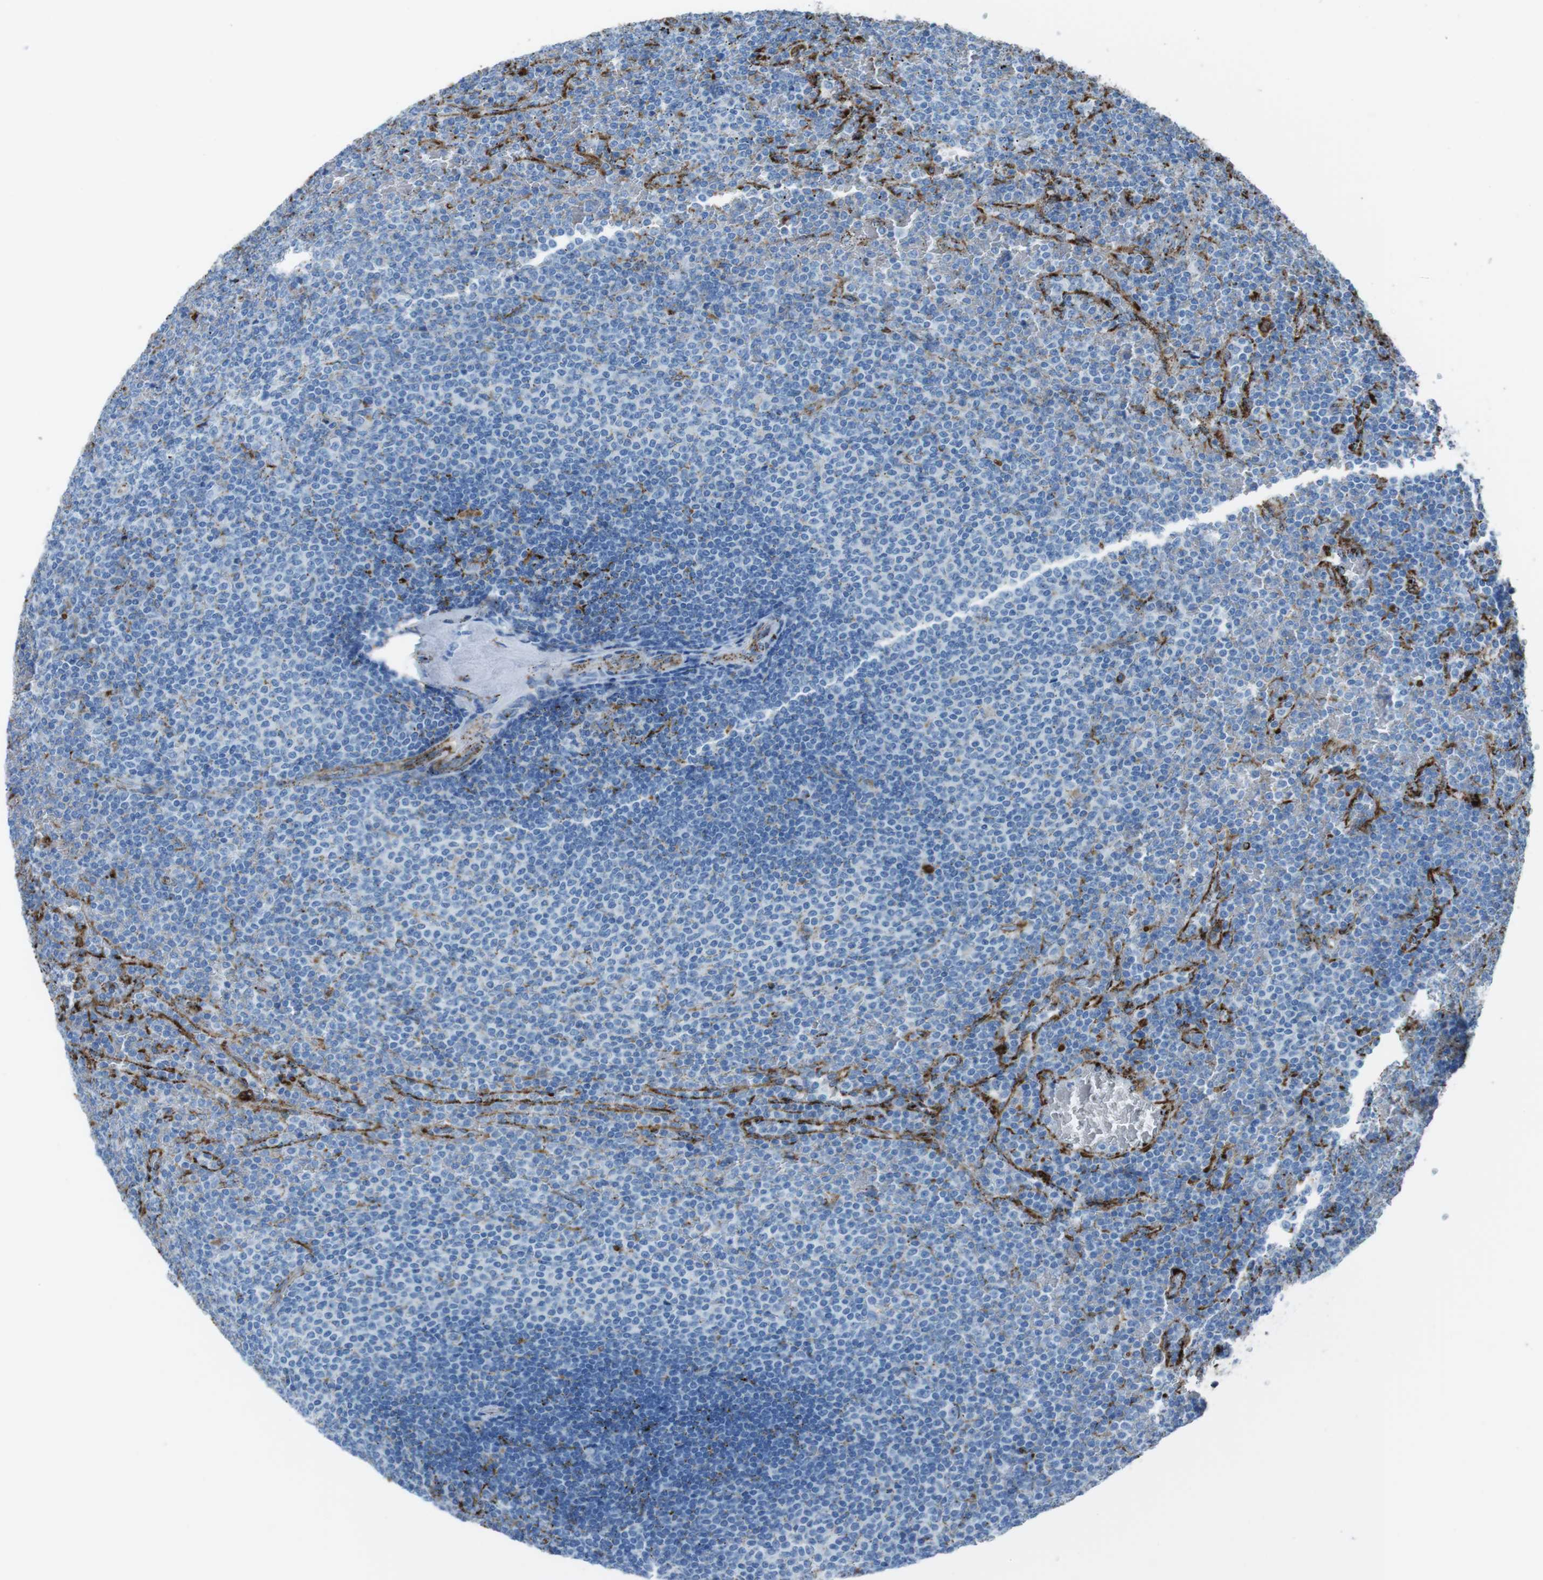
{"staining": {"intensity": "negative", "quantity": "none", "location": "none"}, "tissue": "lymphoma", "cell_type": "Tumor cells", "image_type": "cancer", "snomed": [{"axis": "morphology", "description": "Malignant lymphoma, non-Hodgkin's type, Low grade"}, {"axis": "topography", "description": "Spleen"}], "caption": "Immunohistochemistry (IHC) photomicrograph of human malignant lymphoma, non-Hodgkin's type (low-grade) stained for a protein (brown), which shows no expression in tumor cells.", "gene": "SCARB2", "patient": {"sex": "female", "age": 77}}